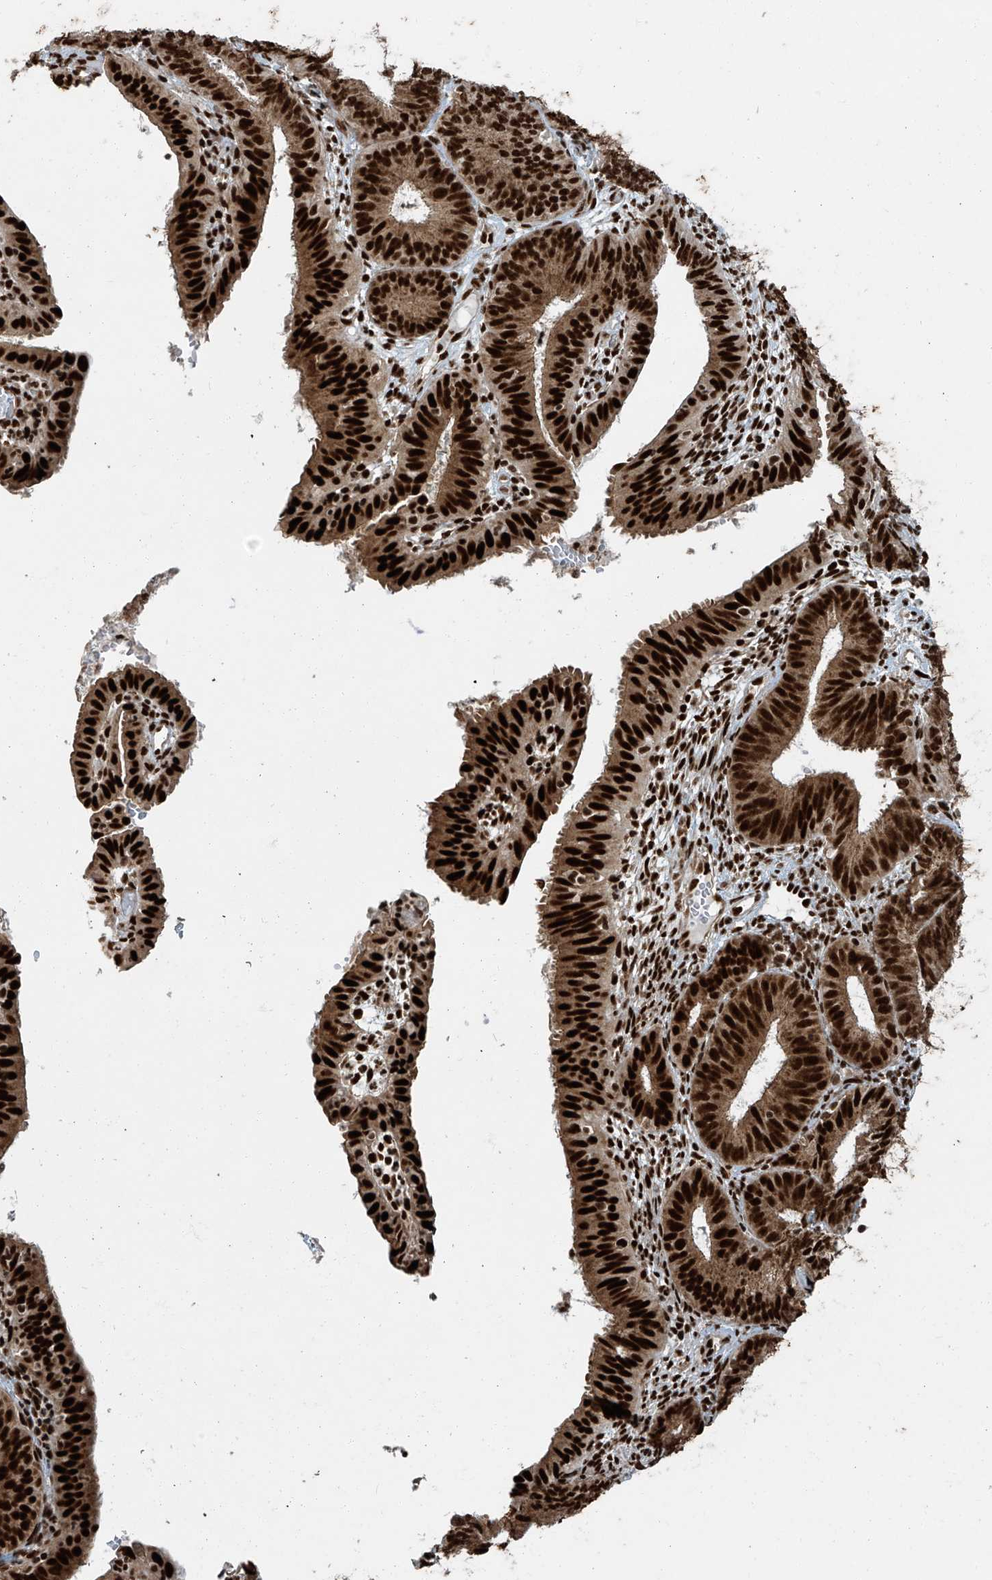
{"staining": {"intensity": "strong", "quantity": ">75%", "location": "cytoplasmic/membranous,nuclear"}, "tissue": "endometrial cancer", "cell_type": "Tumor cells", "image_type": "cancer", "snomed": [{"axis": "morphology", "description": "Adenocarcinoma, NOS"}, {"axis": "topography", "description": "Endometrium"}], "caption": "Protein analysis of endometrial cancer tissue demonstrates strong cytoplasmic/membranous and nuclear staining in about >75% of tumor cells.", "gene": "FAM193B", "patient": {"sex": "female", "age": 51}}